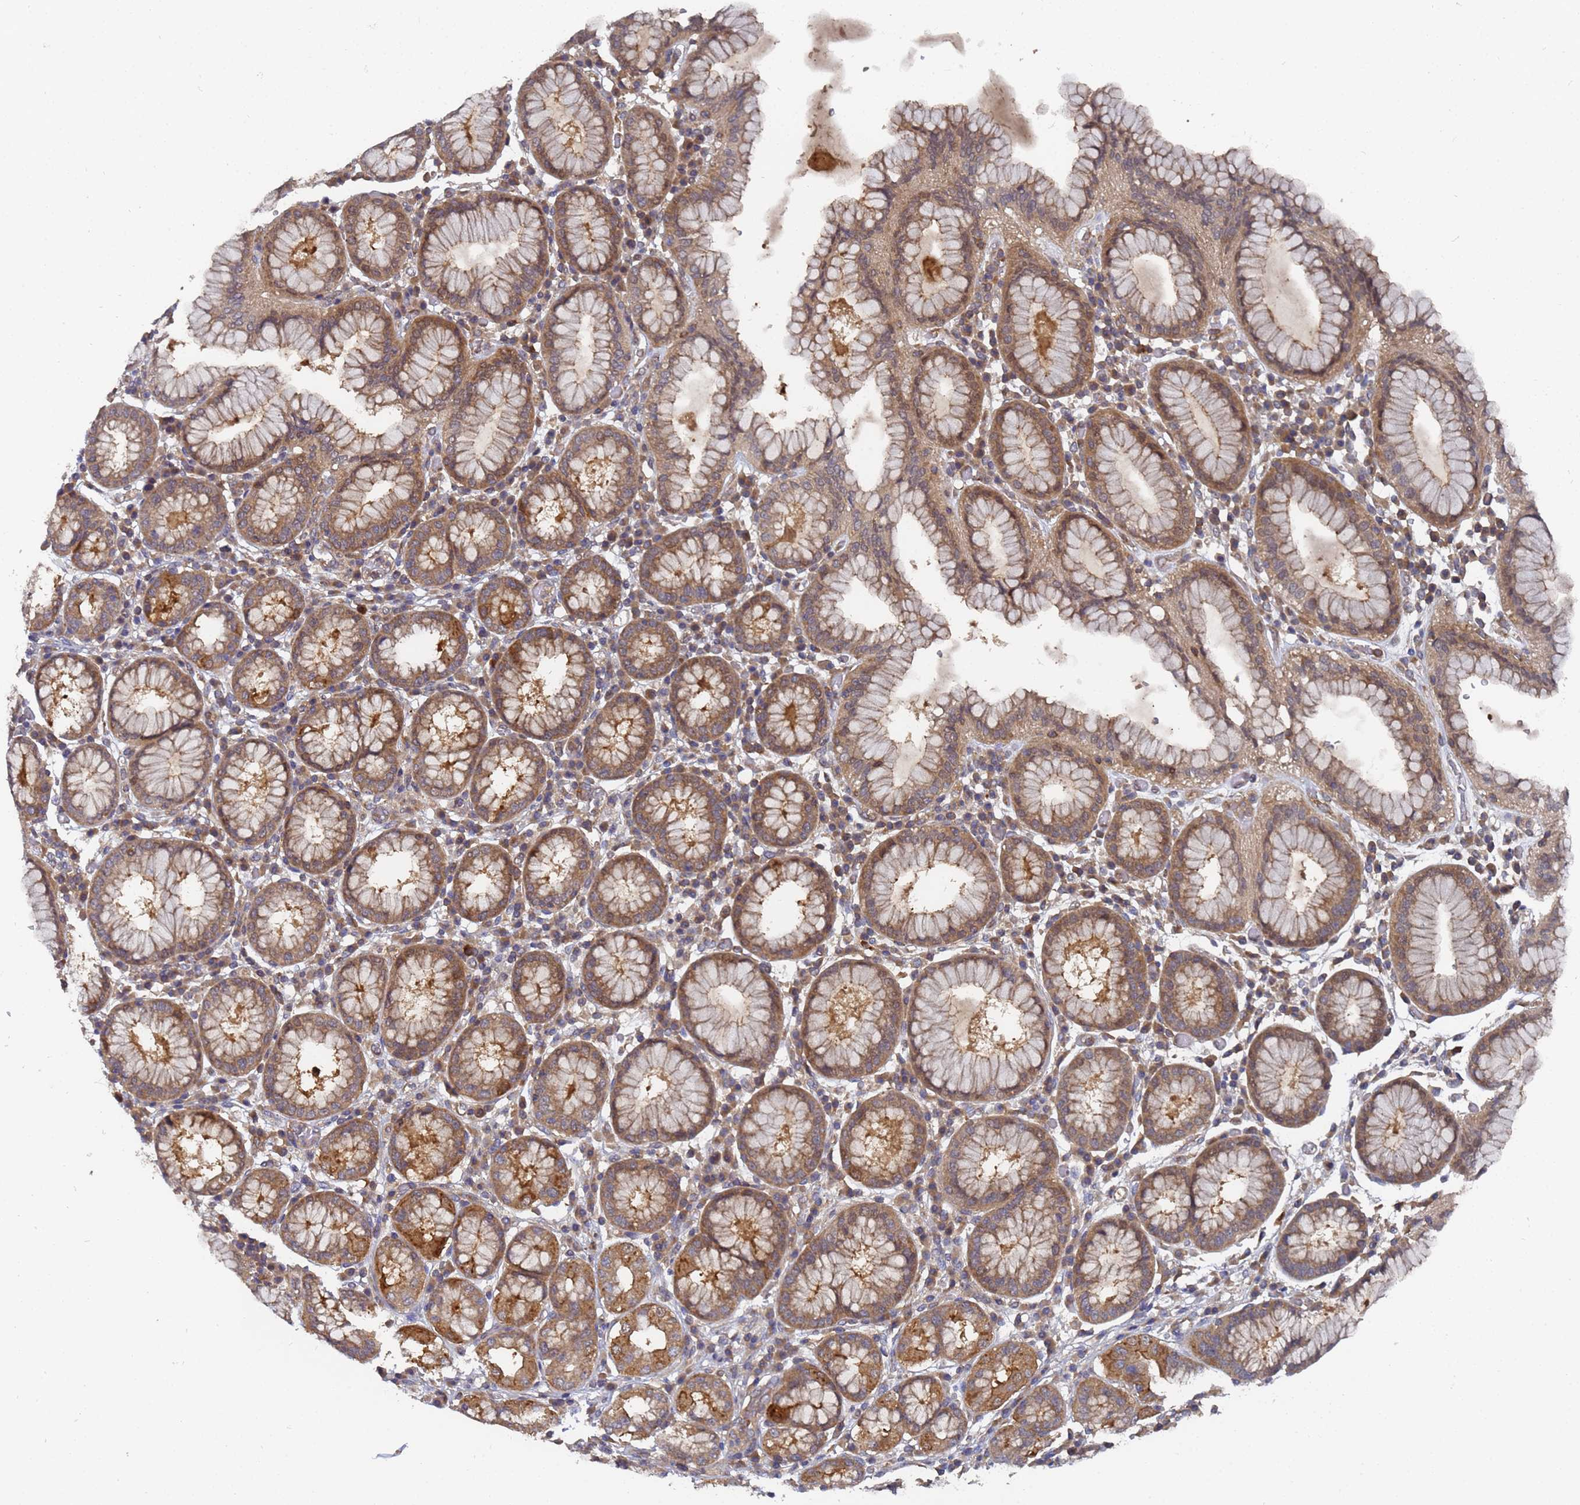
{"staining": {"intensity": "moderate", "quantity": ">75%", "location": "cytoplasmic/membranous"}, "tissue": "stomach", "cell_type": "Glandular cells", "image_type": "normal", "snomed": [{"axis": "morphology", "description": "Normal tissue, NOS"}, {"axis": "topography", "description": "Stomach"}, {"axis": "topography", "description": "Stomach, lower"}], "caption": "Immunohistochemistry of unremarkable stomach exhibits medium levels of moderate cytoplasmic/membranous expression in approximately >75% of glandular cells.", "gene": "ALS2CL", "patient": {"sex": "female", "age": 56}}